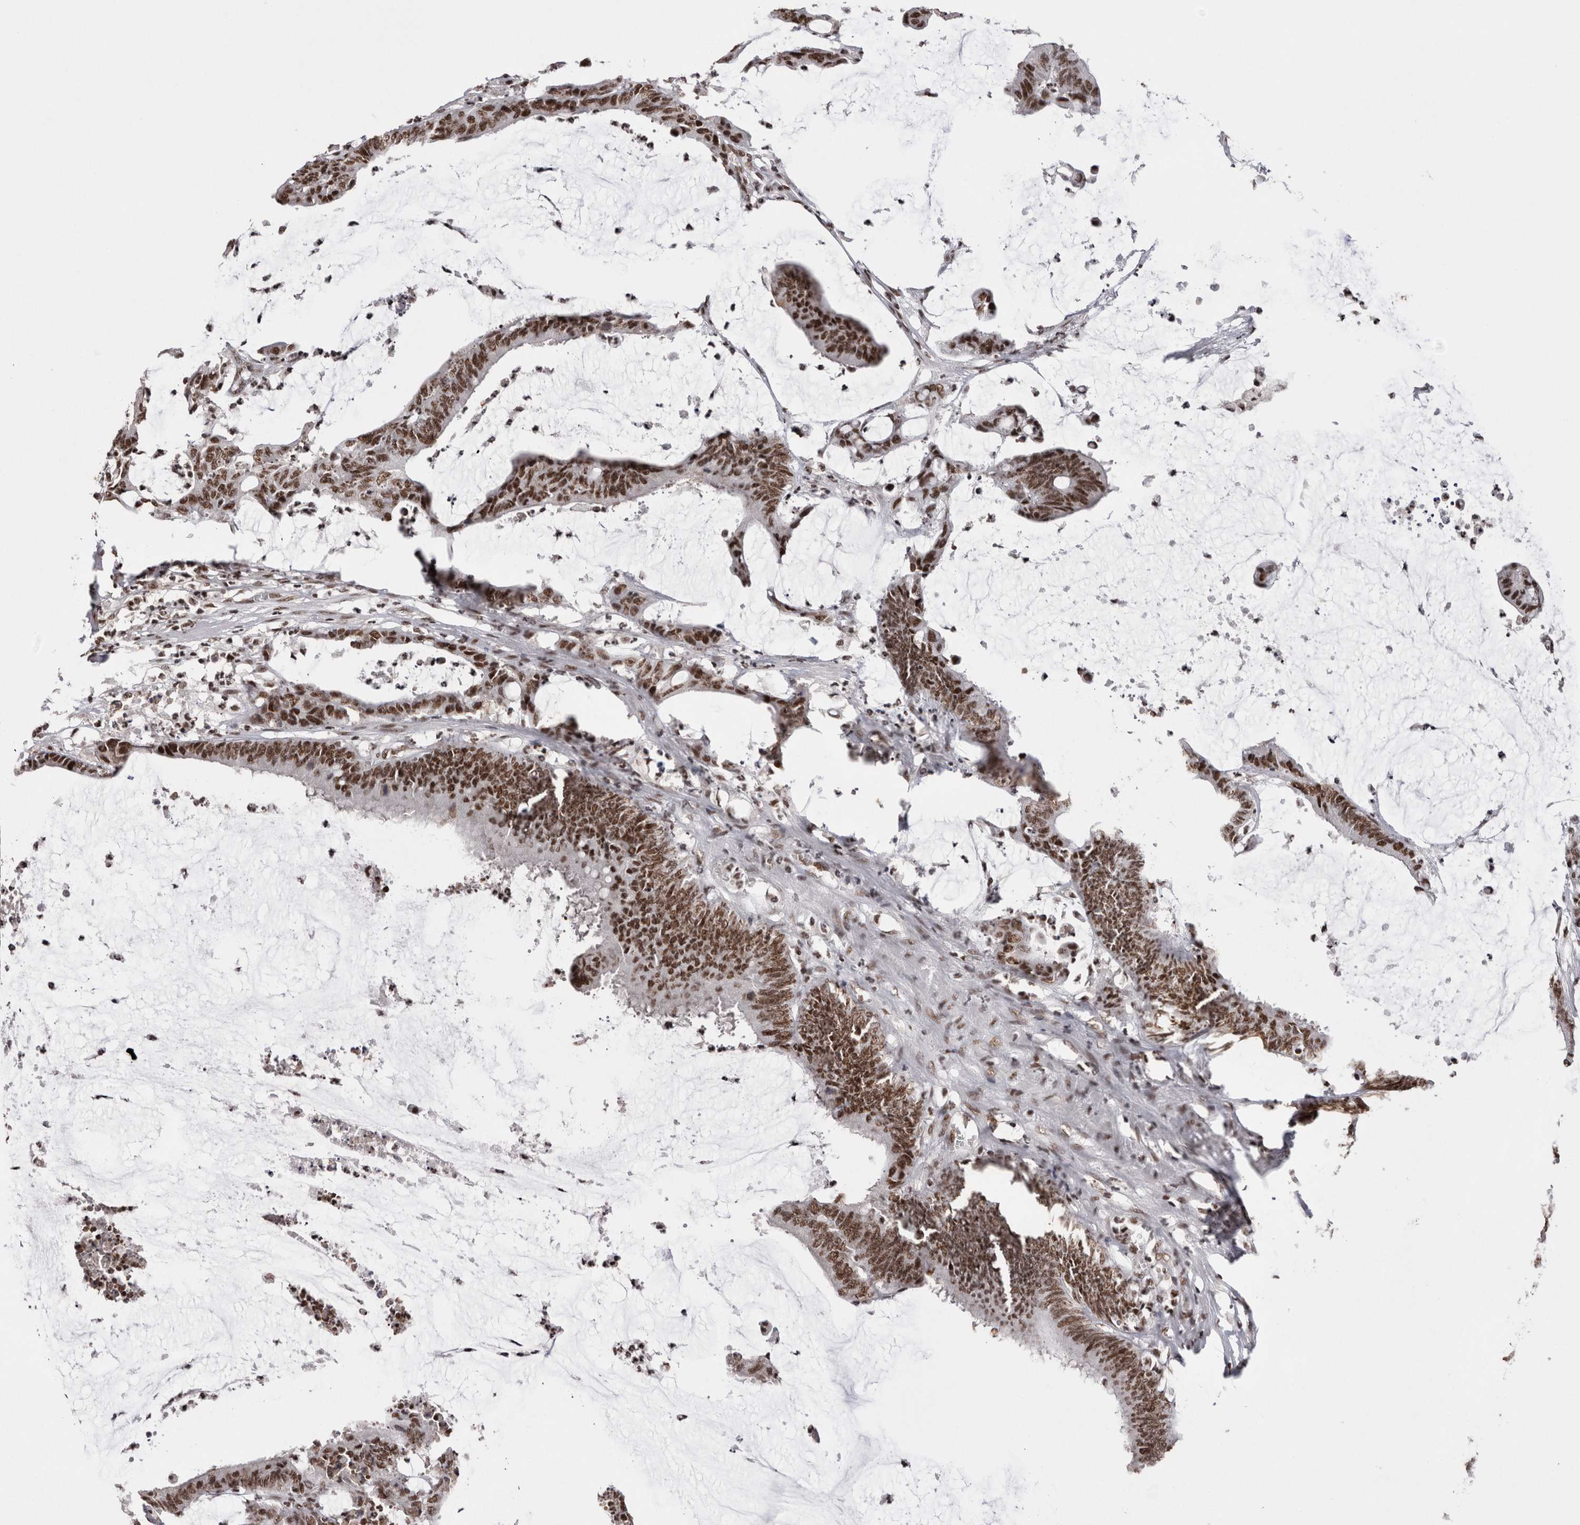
{"staining": {"intensity": "moderate", "quantity": ">75%", "location": "nuclear"}, "tissue": "colorectal cancer", "cell_type": "Tumor cells", "image_type": "cancer", "snomed": [{"axis": "morphology", "description": "Adenocarcinoma, NOS"}, {"axis": "topography", "description": "Rectum"}], "caption": "An immunohistochemistry (IHC) photomicrograph of tumor tissue is shown. Protein staining in brown highlights moderate nuclear positivity in colorectal adenocarcinoma within tumor cells.", "gene": "SMC1A", "patient": {"sex": "female", "age": 66}}